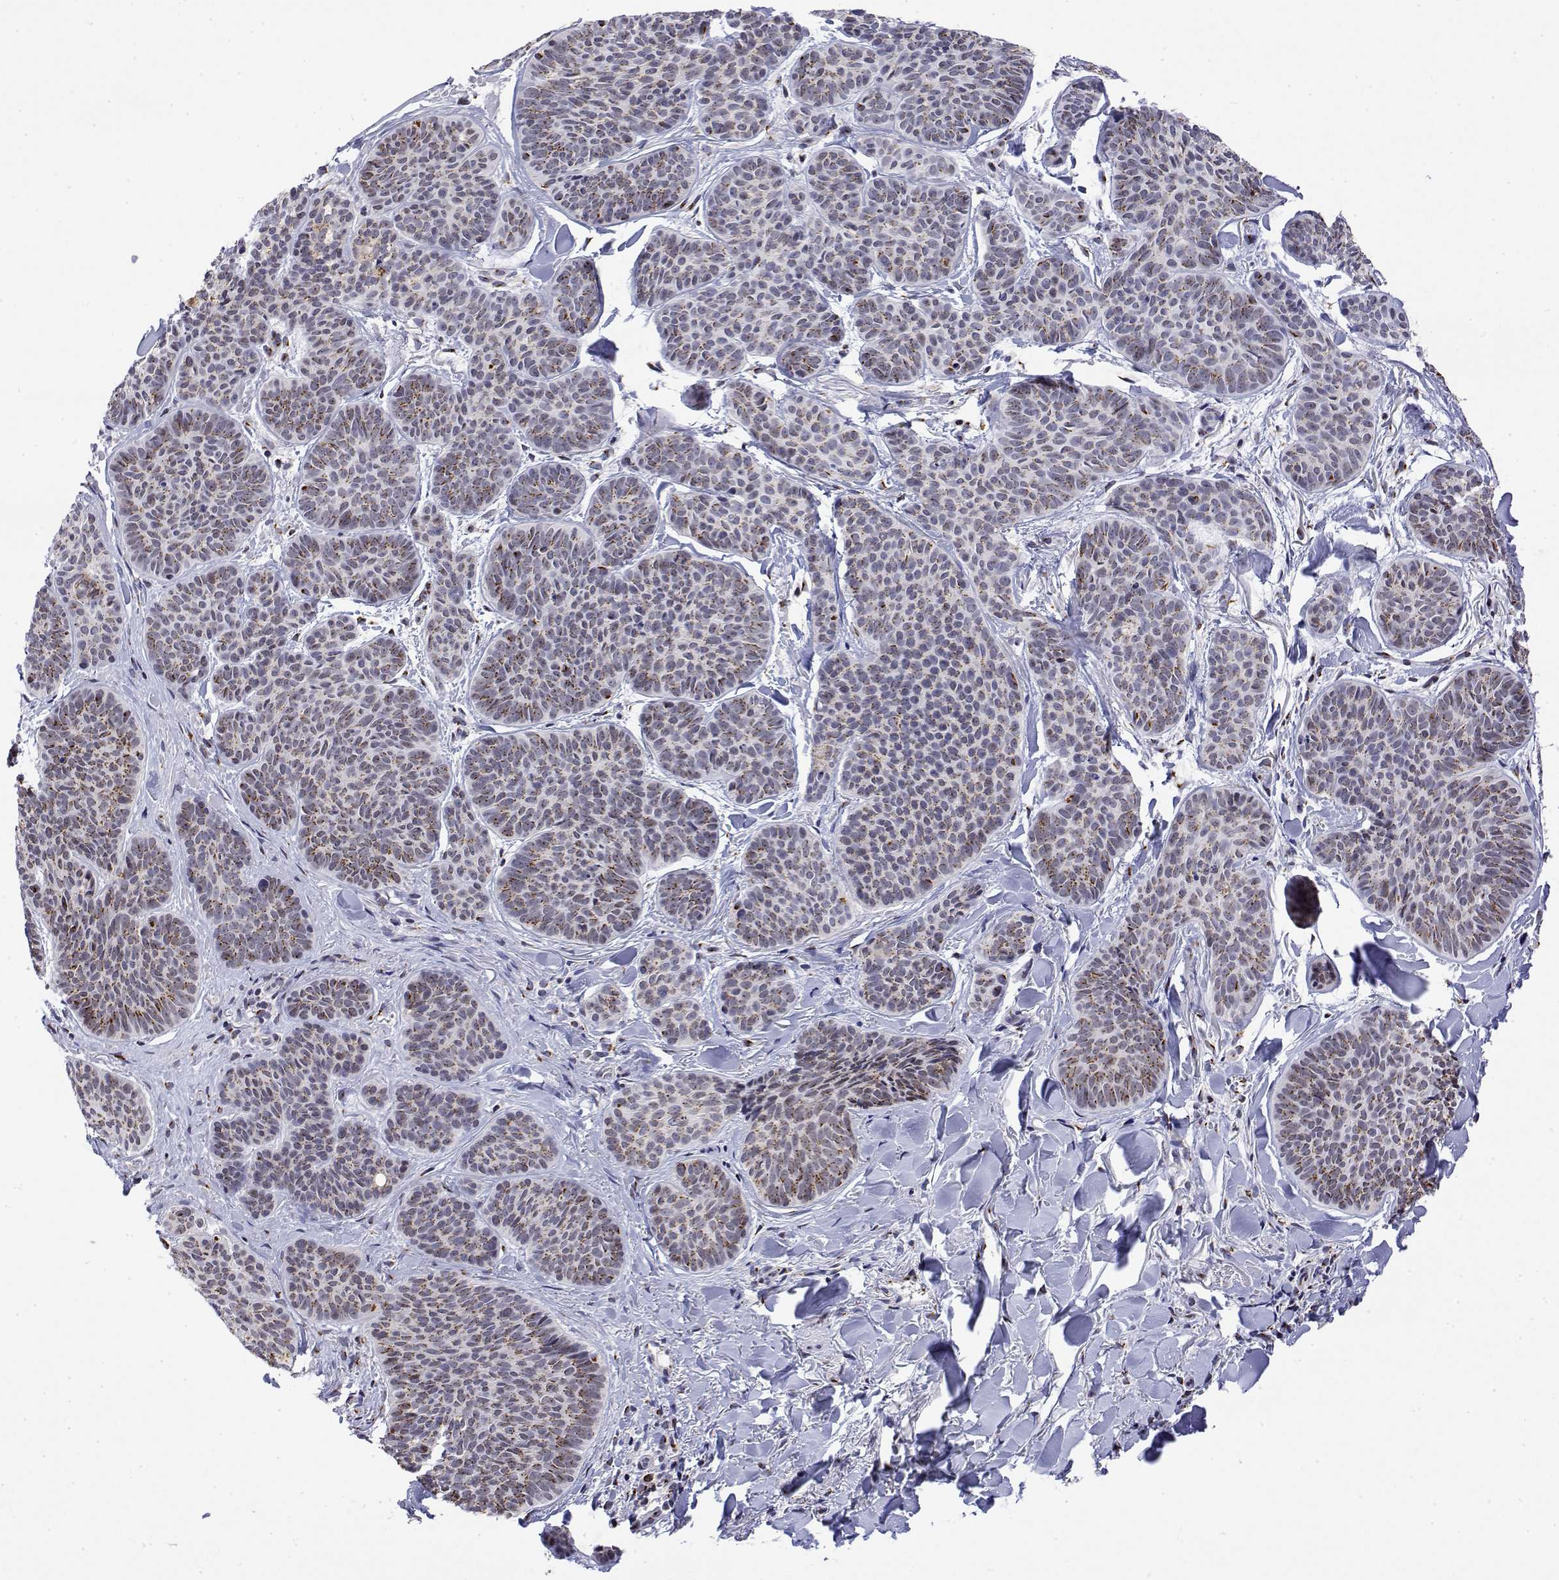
{"staining": {"intensity": "moderate", "quantity": "25%-75%", "location": "cytoplasmic/membranous"}, "tissue": "skin cancer", "cell_type": "Tumor cells", "image_type": "cancer", "snomed": [{"axis": "morphology", "description": "Basal cell carcinoma"}, {"axis": "topography", "description": "Skin"}], "caption": "IHC of human skin cancer (basal cell carcinoma) exhibits medium levels of moderate cytoplasmic/membranous staining in about 25%-75% of tumor cells.", "gene": "YIPF3", "patient": {"sex": "female", "age": 82}}